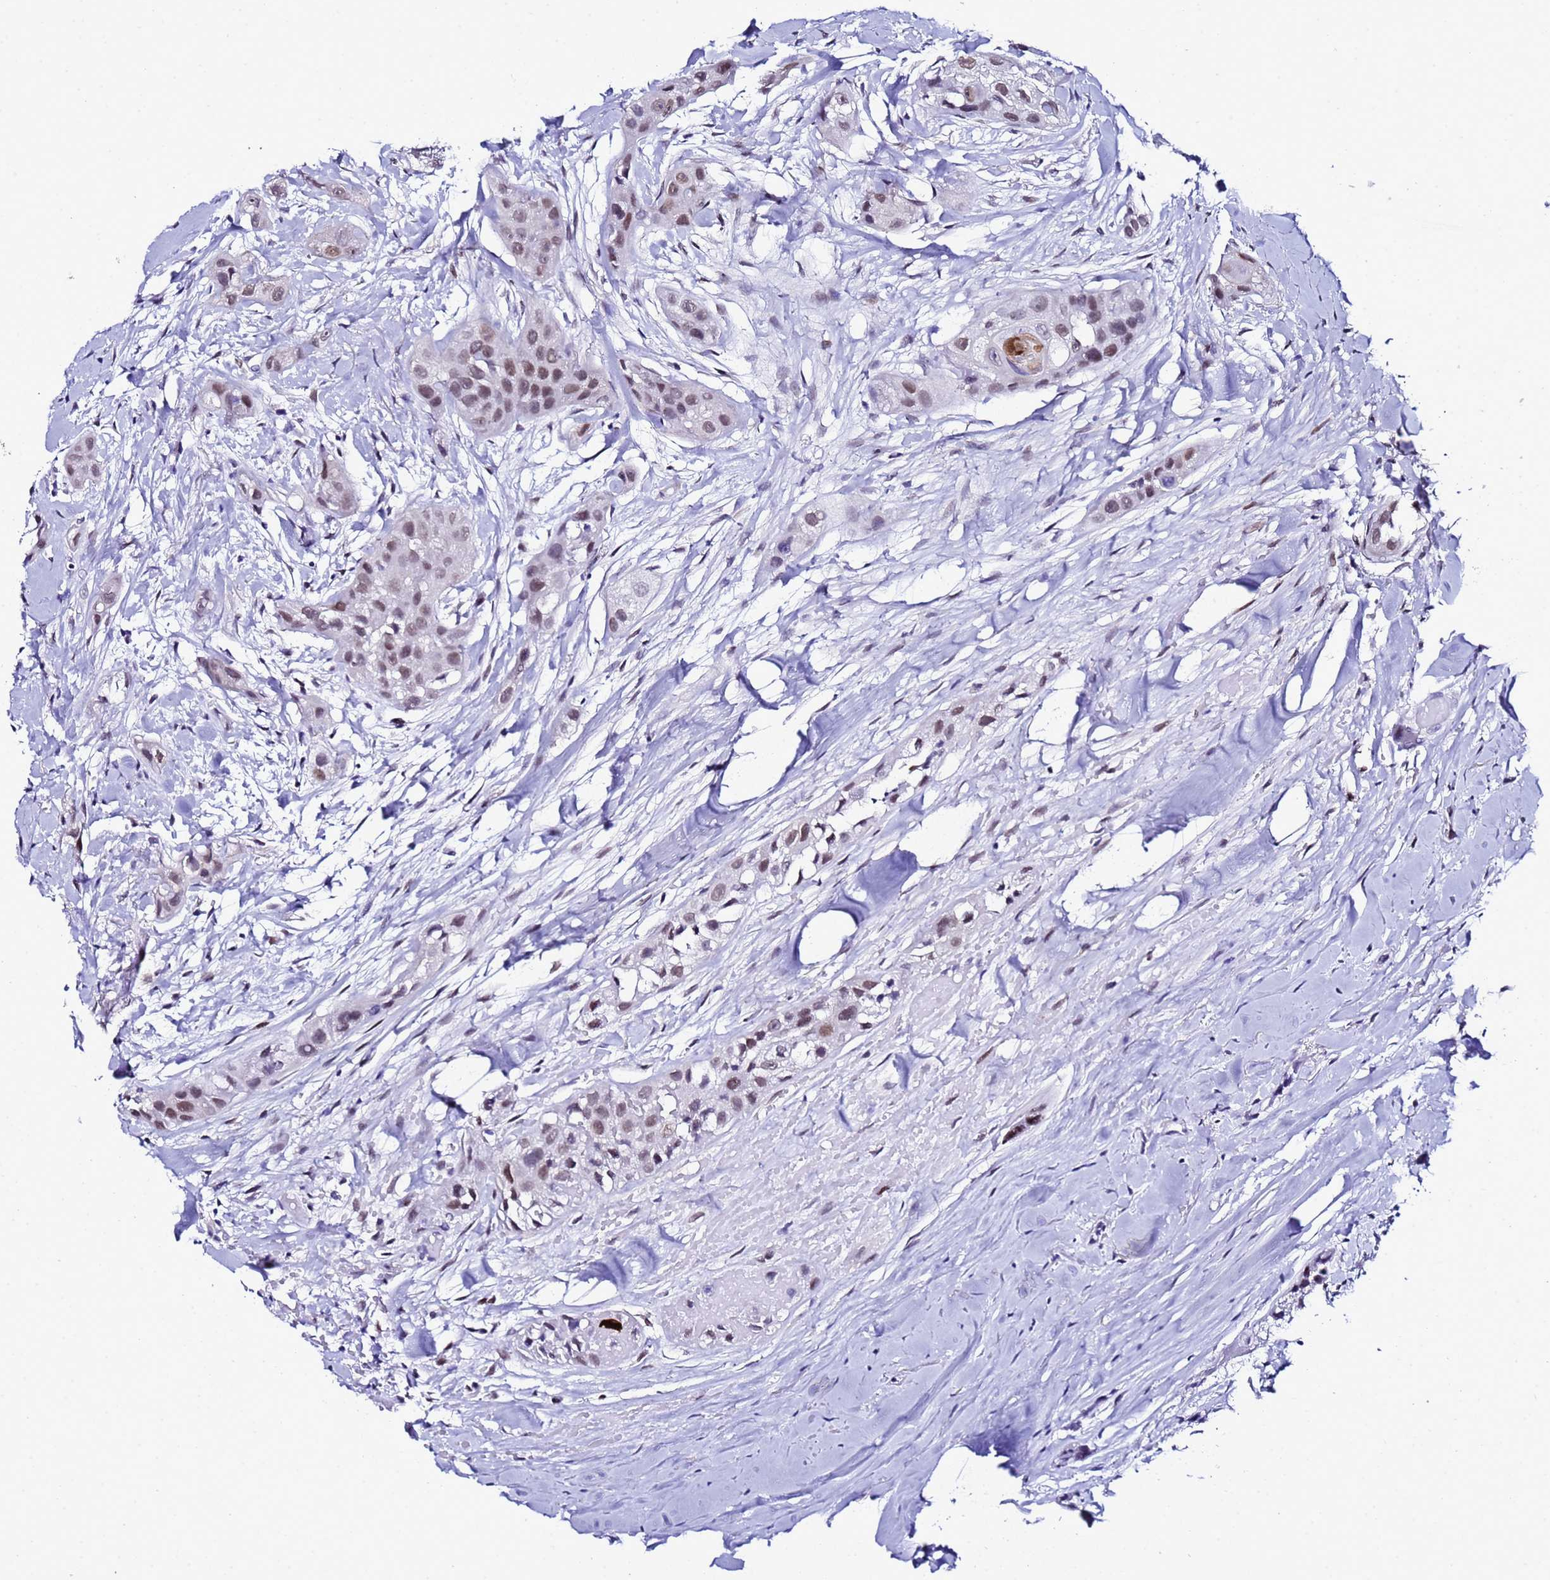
{"staining": {"intensity": "moderate", "quantity": ">75%", "location": "nuclear"}, "tissue": "head and neck cancer", "cell_type": "Tumor cells", "image_type": "cancer", "snomed": [{"axis": "morphology", "description": "Normal tissue, NOS"}, {"axis": "morphology", "description": "Squamous cell carcinoma, NOS"}, {"axis": "topography", "description": "Skeletal muscle"}, {"axis": "topography", "description": "Head-Neck"}], "caption": "Immunohistochemical staining of head and neck squamous cell carcinoma displays medium levels of moderate nuclear protein expression in about >75% of tumor cells.", "gene": "BCL7A", "patient": {"sex": "male", "age": 51}}